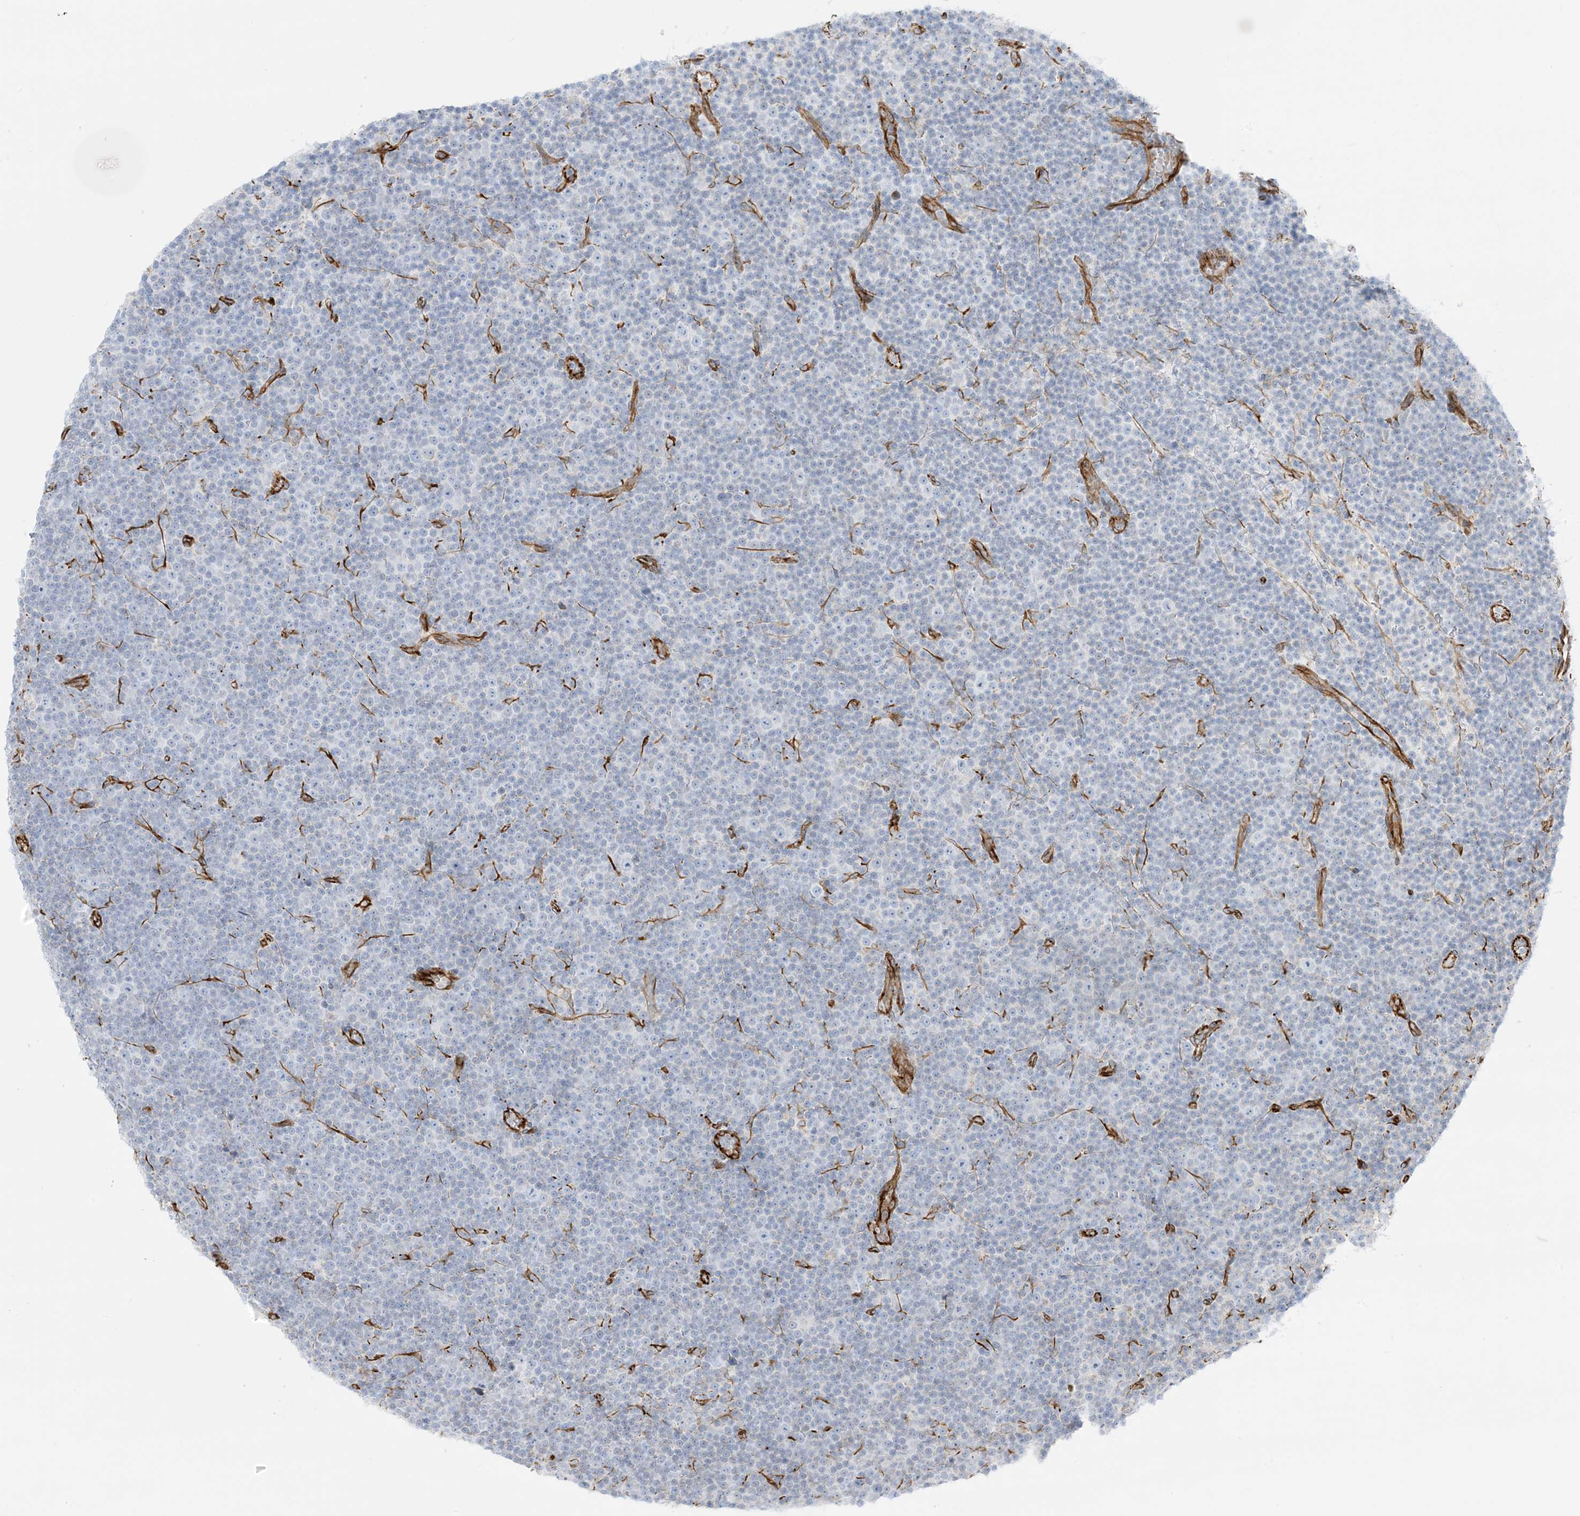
{"staining": {"intensity": "negative", "quantity": "none", "location": "none"}, "tissue": "lymphoma", "cell_type": "Tumor cells", "image_type": "cancer", "snomed": [{"axis": "morphology", "description": "Malignant lymphoma, non-Hodgkin's type, Low grade"}, {"axis": "topography", "description": "Lymph node"}], "caption": "Malignant lymphoma, non-Hodgkin's type (low-grade) stained for a protein using immunohistochemistry (IHC) reveals no staining tumor cells.", "gene": "PID1", "patient": {"sex": "female", "age": 67}}